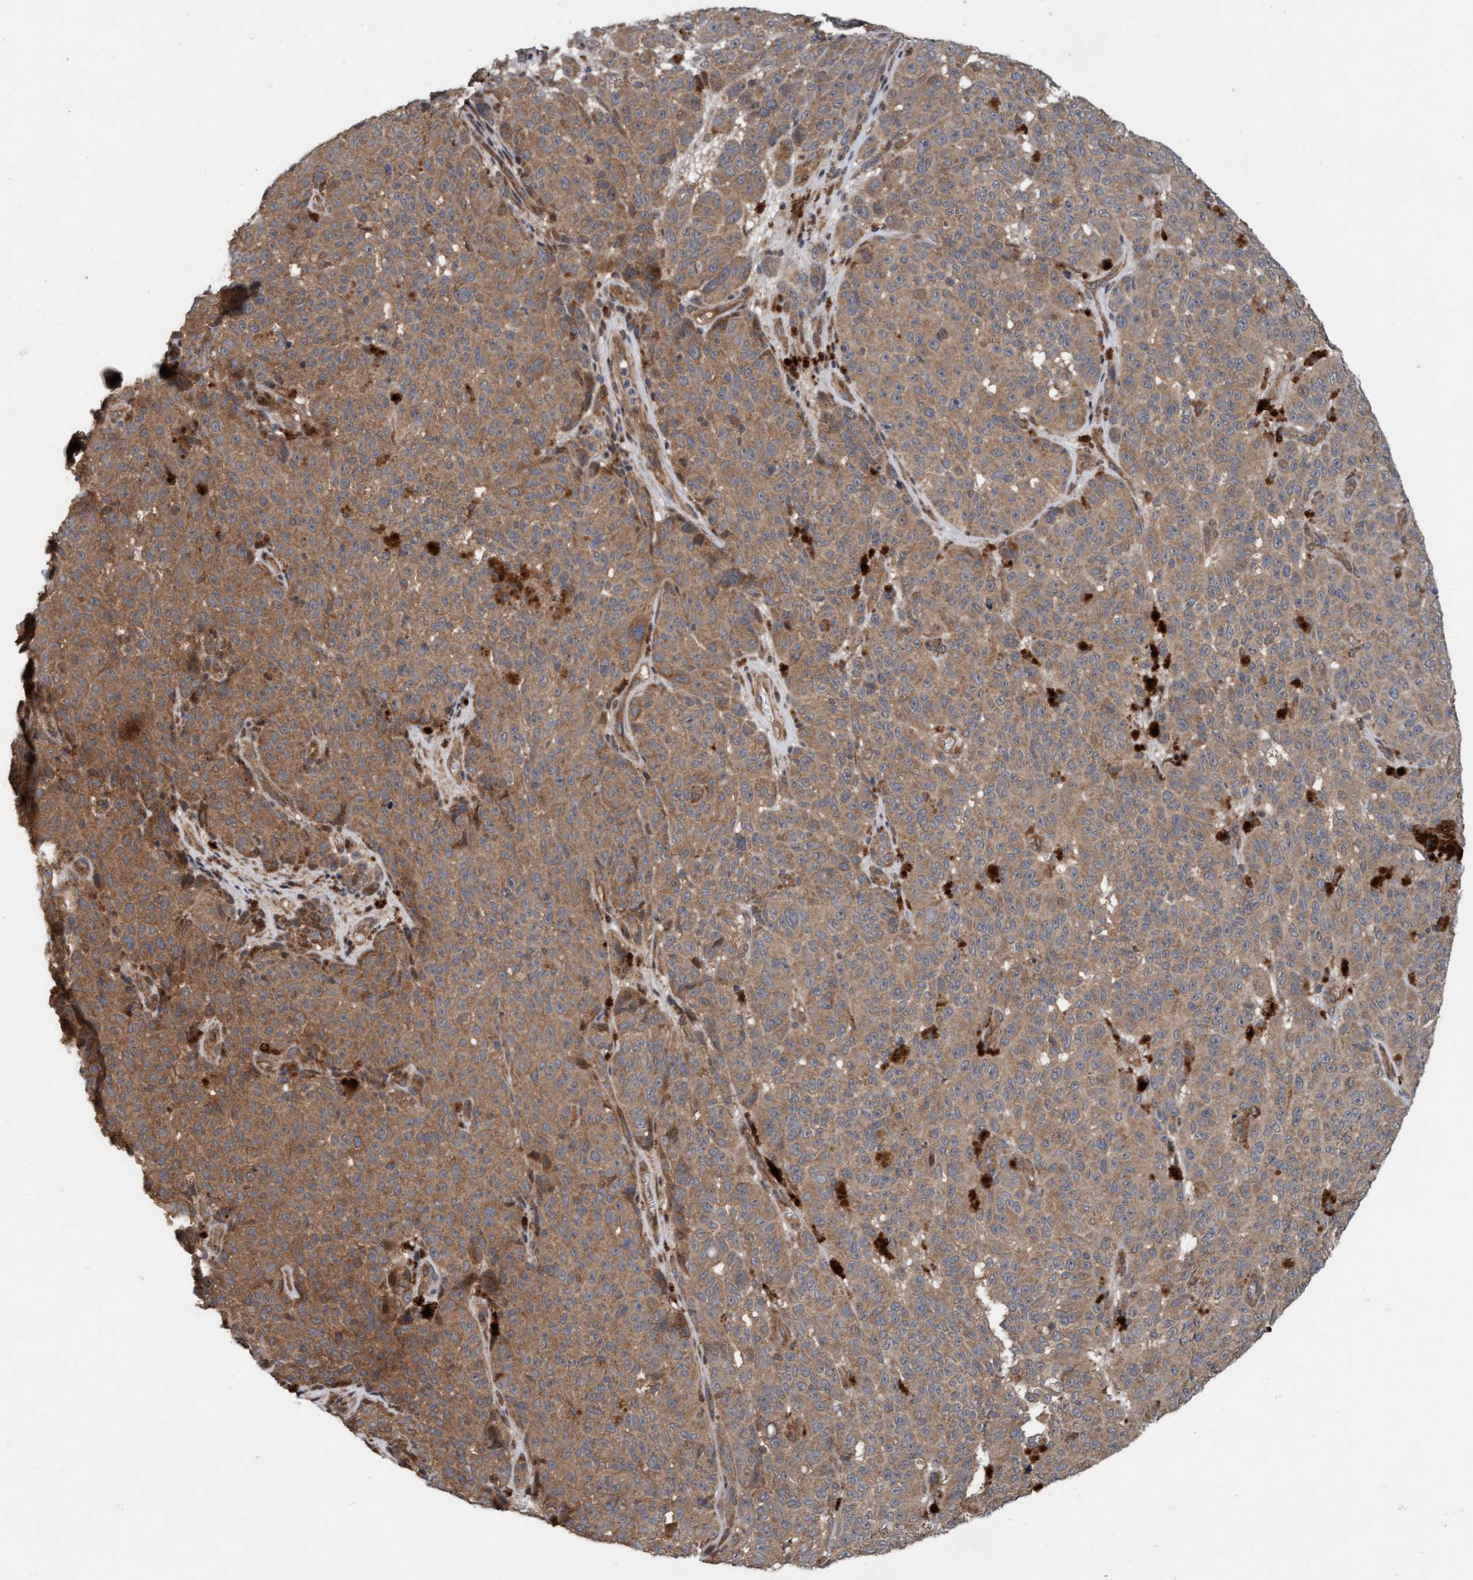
{"staining": {"intensity": "moderate", "quantity": ">75%", "location": "cytoplasmic/membranous"}, "tissue": "melanoma", "cell_type": "Tumor cells", "image_type": "cancer", "snomed": [{"axis": "morphology", "description": "Malignant melanoma, NOS"}, {"axis": "topography", "description": "Skin"}], "caption": "Human malignant melanoma stained for a protein (brown) reveals moderate cytoplasmic/membranous positive staining in about >75% of tumor cells.", "gene": "MLXIP", "patient": {"sex": "female", "age": 82}}